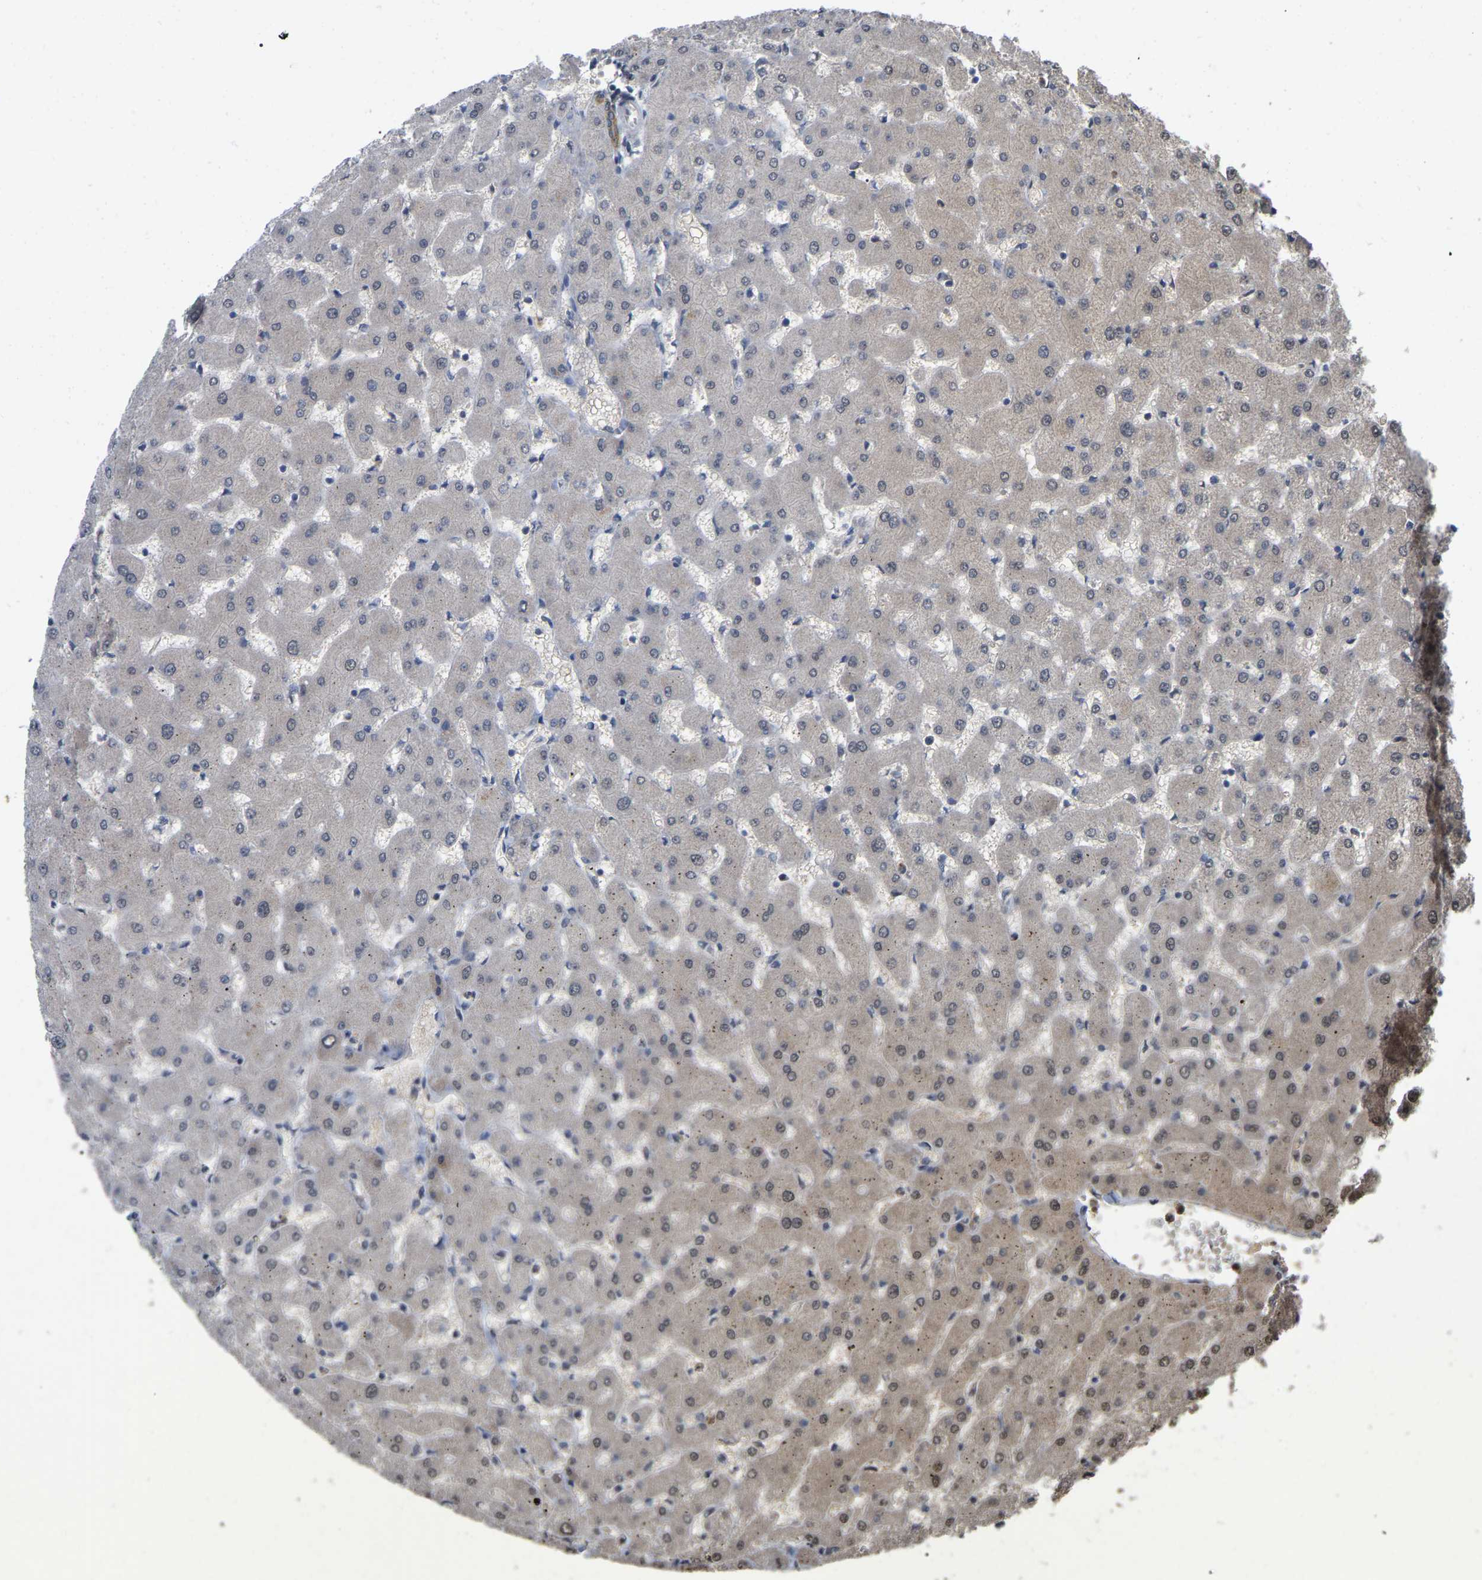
{"staining": {"intensity": "moderate", "quantity": ">75%", "location": "cytoplasmic/membranous"}, "tissue": "liver", "cell_type": "Cholangiocytes", "image_type": "normal", "snomed": [{"axis": "morphology", "description": "Normal tissue, NOS"}, {"axis": "topography", "description": "Liver"}], "caption": "Liver stained for a protein displays moderate cytoplasmic/membranous positivity in cholangiocytes. Nuclei are stained in blue.", "gene": "FAM219A", "patient": {"sex": "female", "age": 63}}